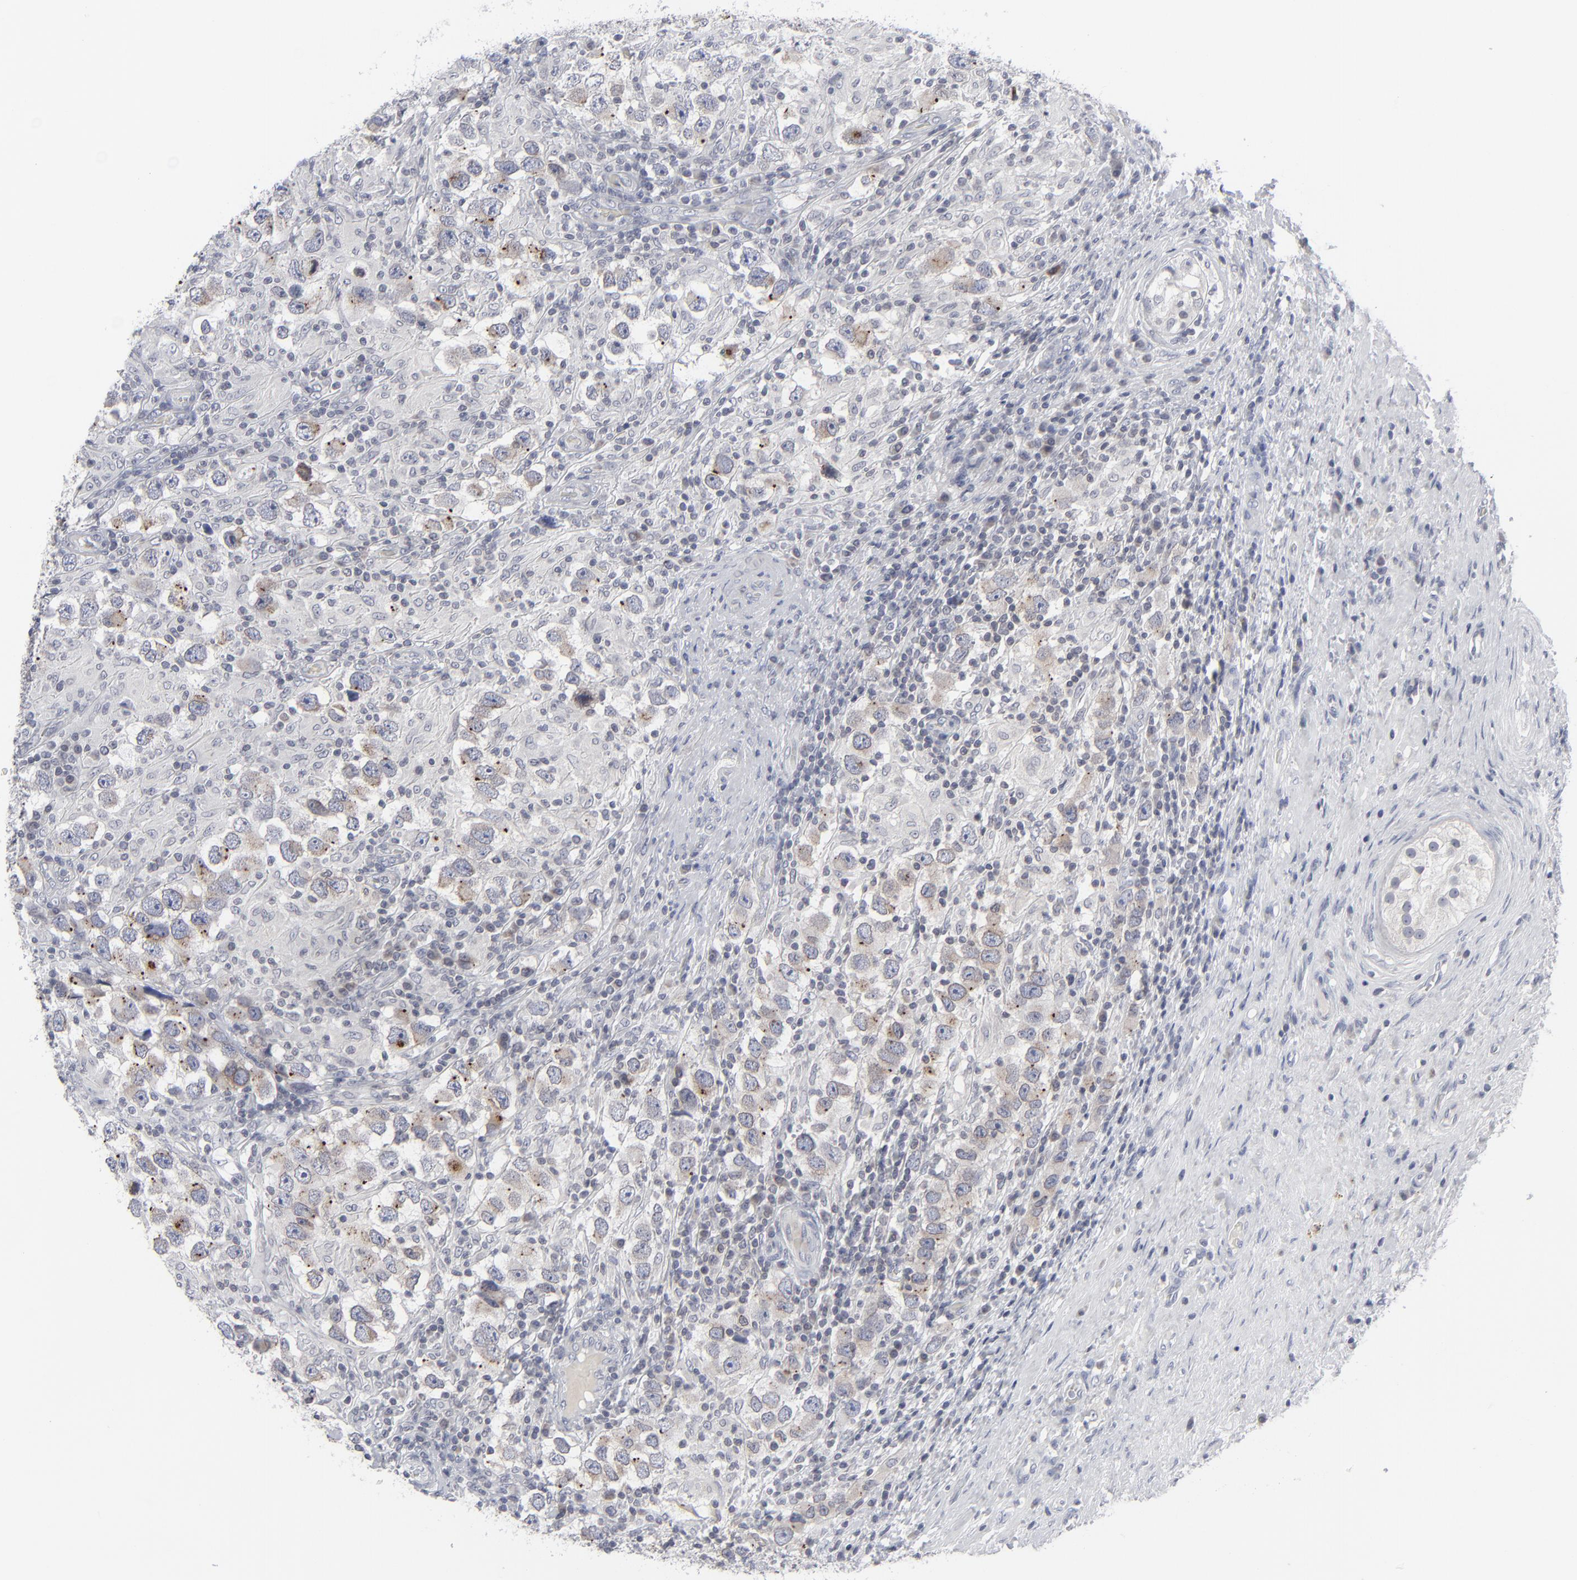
{"staining": {"intensity": "strong", "quantity": "<25%", "location": "cytoplasmic/membranous"}, "tissue": "testis cancer", "cell_type": "Tumor cells", "image_type": "cancer", "snomed": [{"axis": "morphology", "description": "Carcinoma, Embryonal, NOS"}, {"axis": "topography", "description": "Testis"}], "caption": "IHC photomicrograph of testis cancer stained for a protein (brown), which displays medium levels of strong cytoplasmic/membranous positivity in approximately <25% of tumor cells.", "gene": "NUP88", "patient": {"sex": "male", "age": 21}}